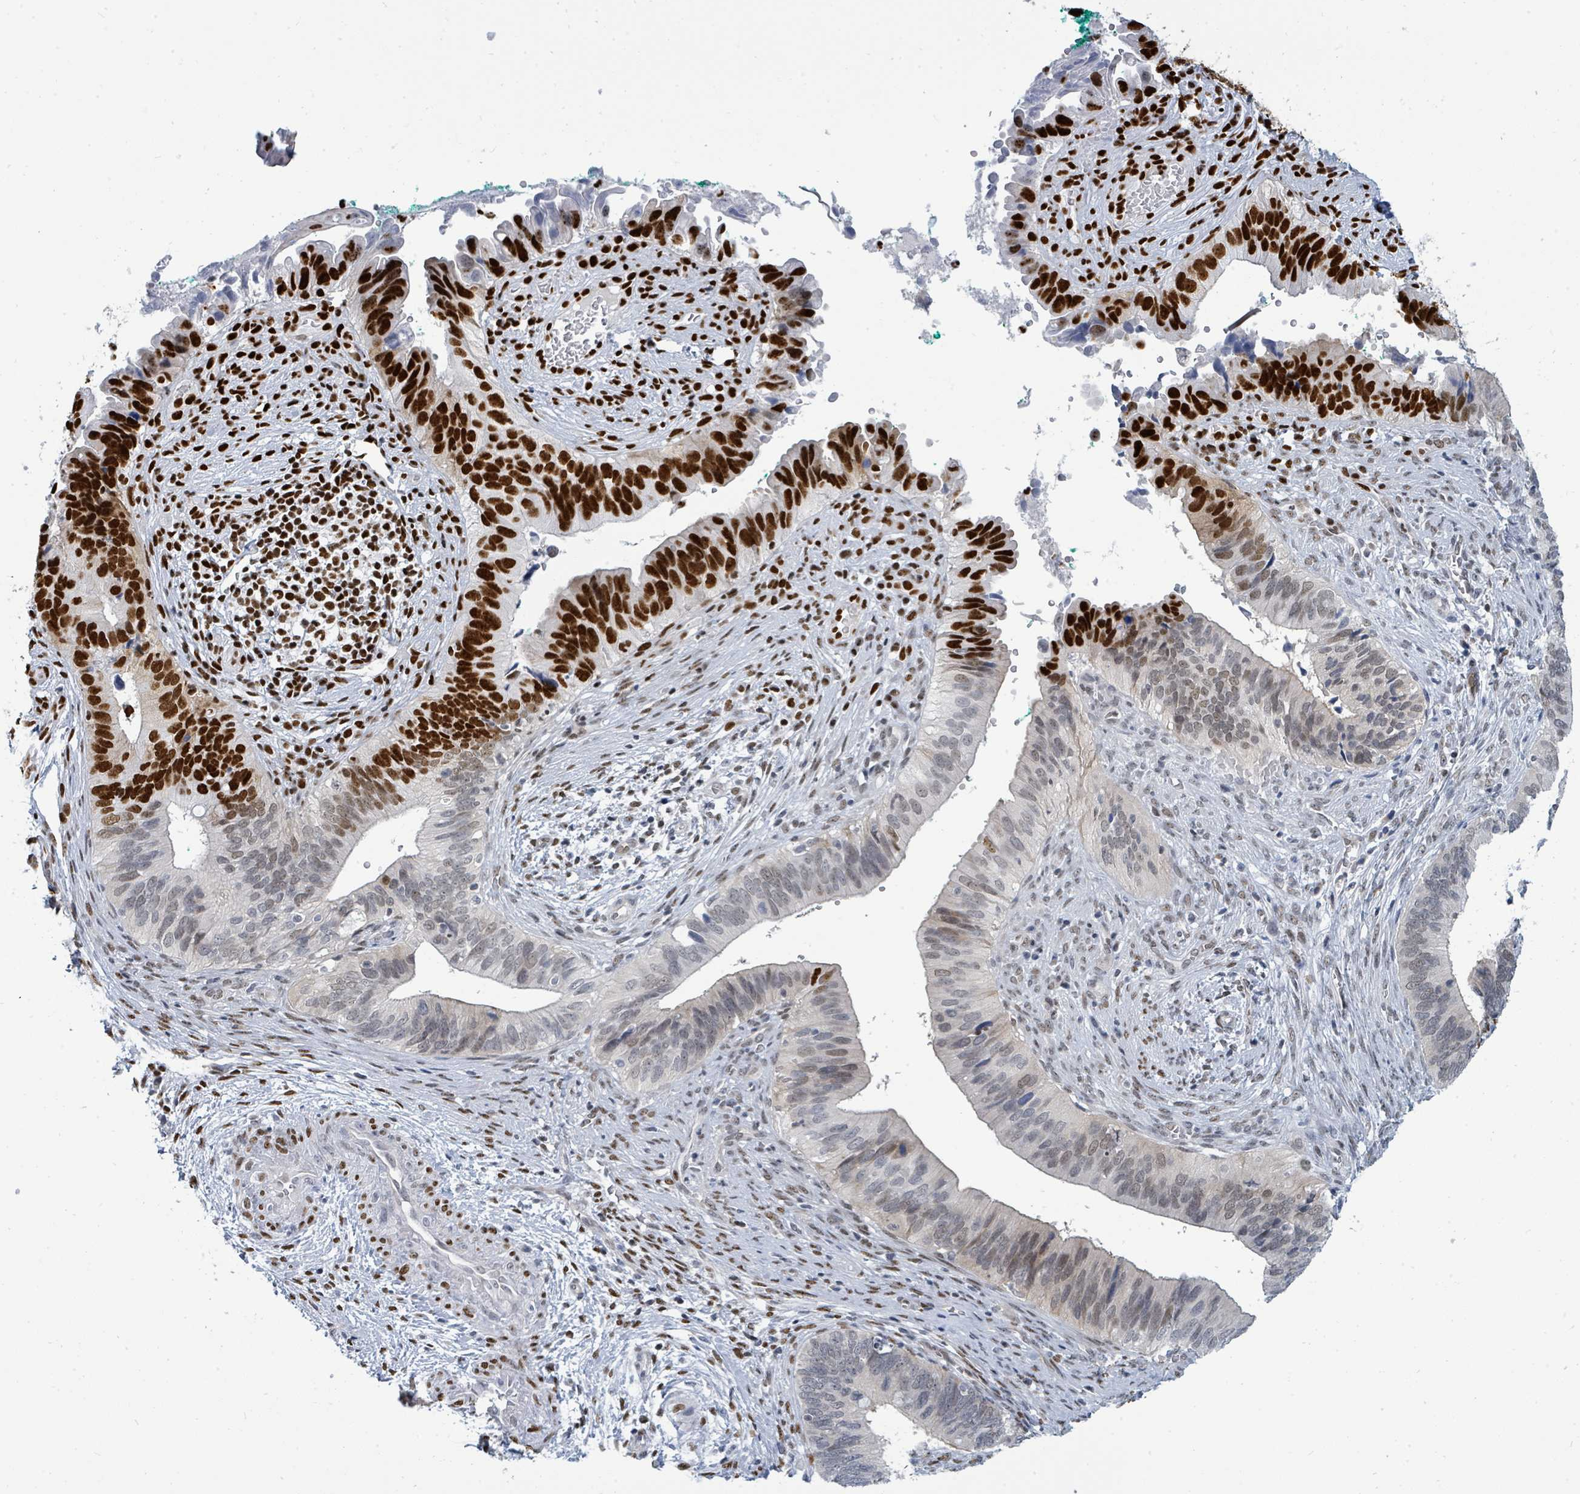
{"staining": {"intensity": "strong", "quantity": "<25%", "location": "nuclear"}, "tissue": "cervical cancer", "cell_type": "Tumor cells", "image_type": "cancer", "snomed": [{"axis": "morphology", "description": "Adenocarcinoma, NOS"}, {"axis": "topography", "description": "Cervix"}], "caption": "Cervical cancer (adenocarcinoma) stained for a protein reveals strong nuclear positivity in tumor cells.", "gene": "SUMO4", "patient": {"sex": "female", "age": 42}}